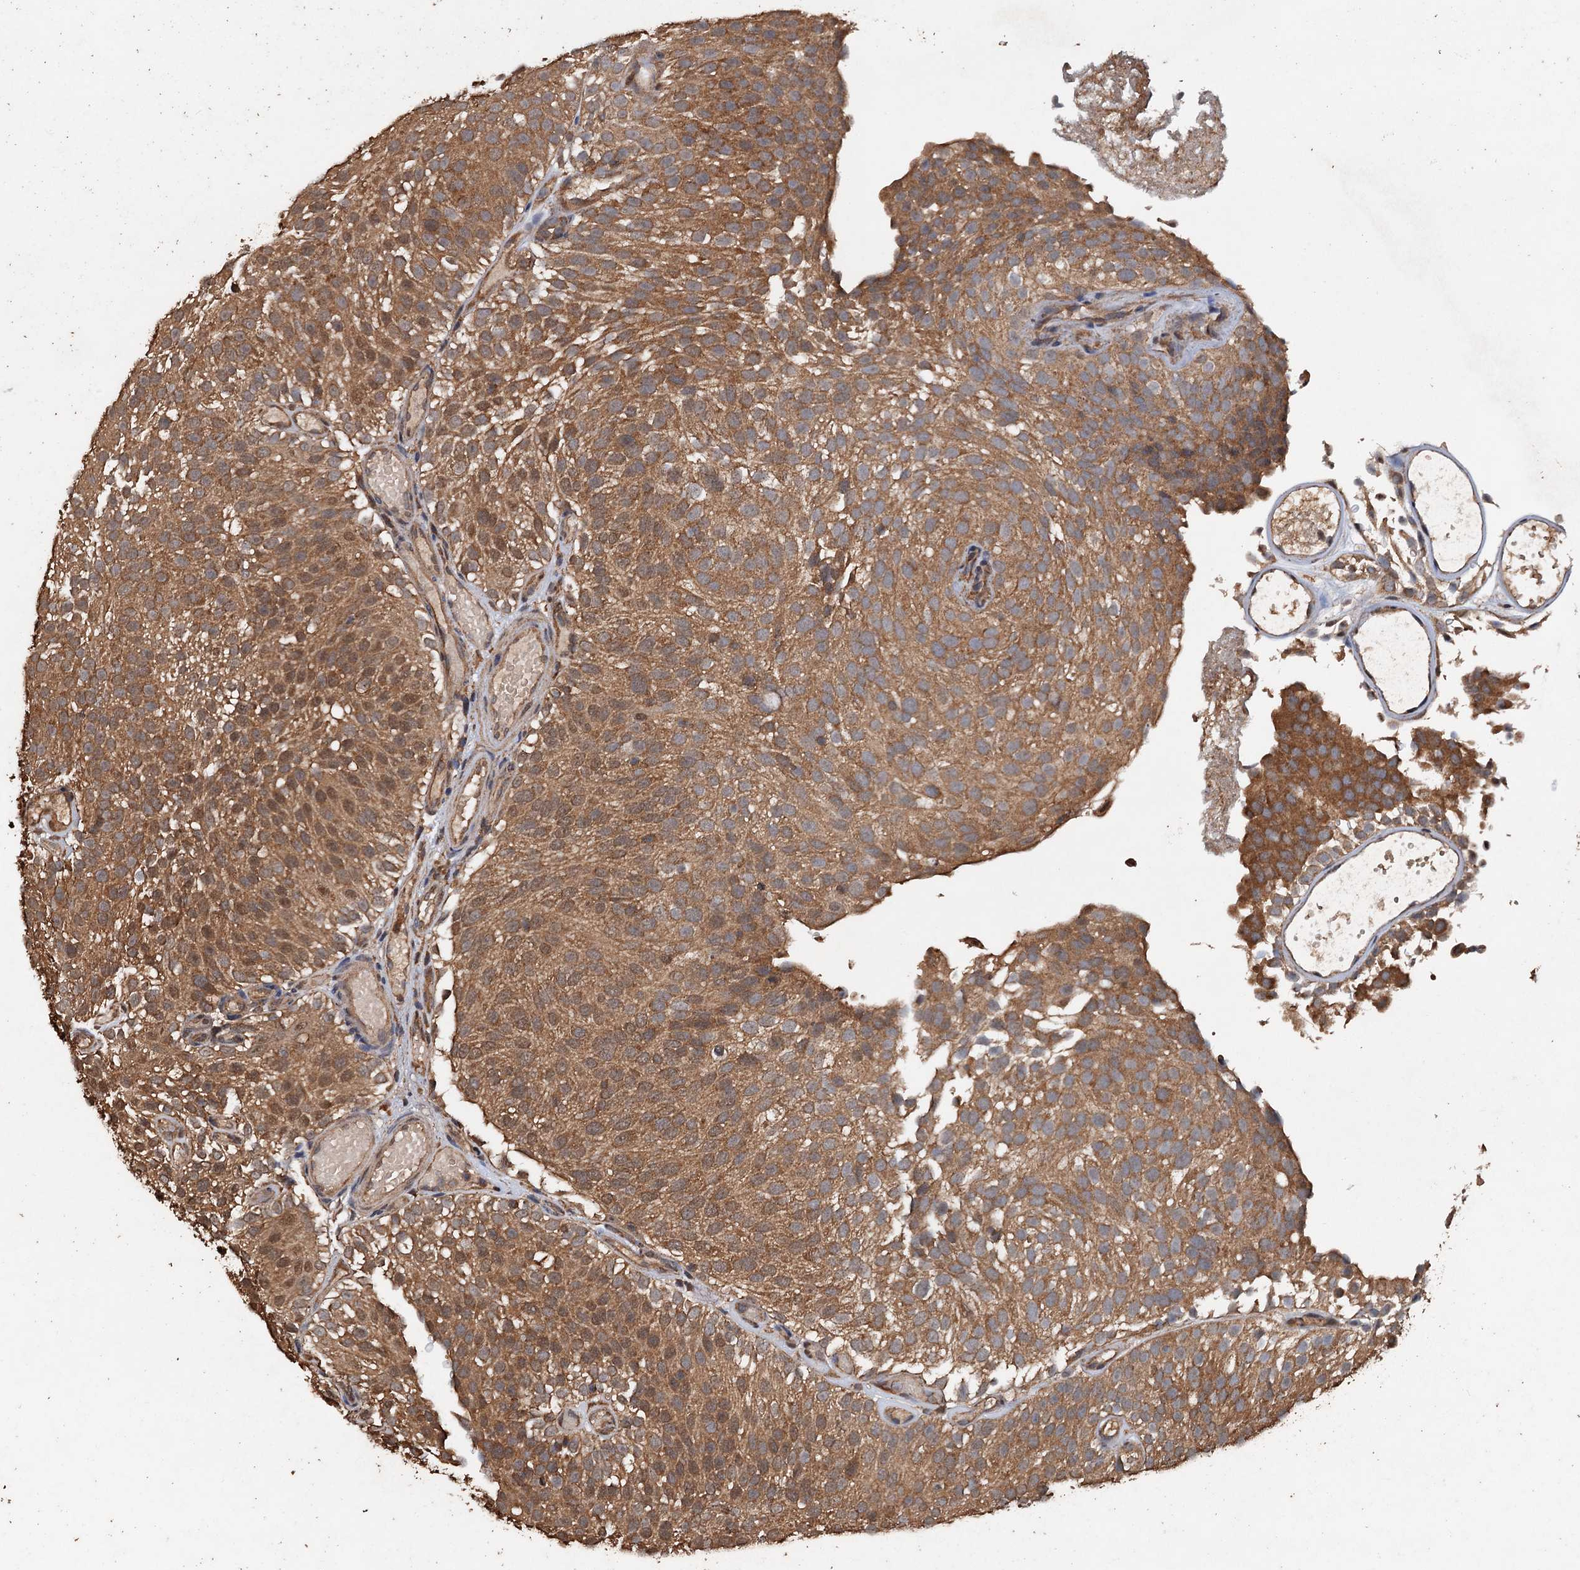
{"staining": {"intensity": "moderate", "quantity": ">75%", "location": "cytoplasmic/membranous,nuclear"}, "tissue": "urothelial cancer", "cell_type": "Tumor cells", "image_type": "cancer", "snomed": [{"axis": "morphology", "description": "Urothelial carcinoma, Low grade"}, {"axis": "topography", "description": "Urinary bladder"}], "caption": "This is an image of IHC staining of low-grade urothelial carcinoma, which shows moderate positivity in the cytoplasmic/membranous and nuclear of tumor cells.", "gene": "PSMD9", "patient": {"sex": "male", "age": 78}}